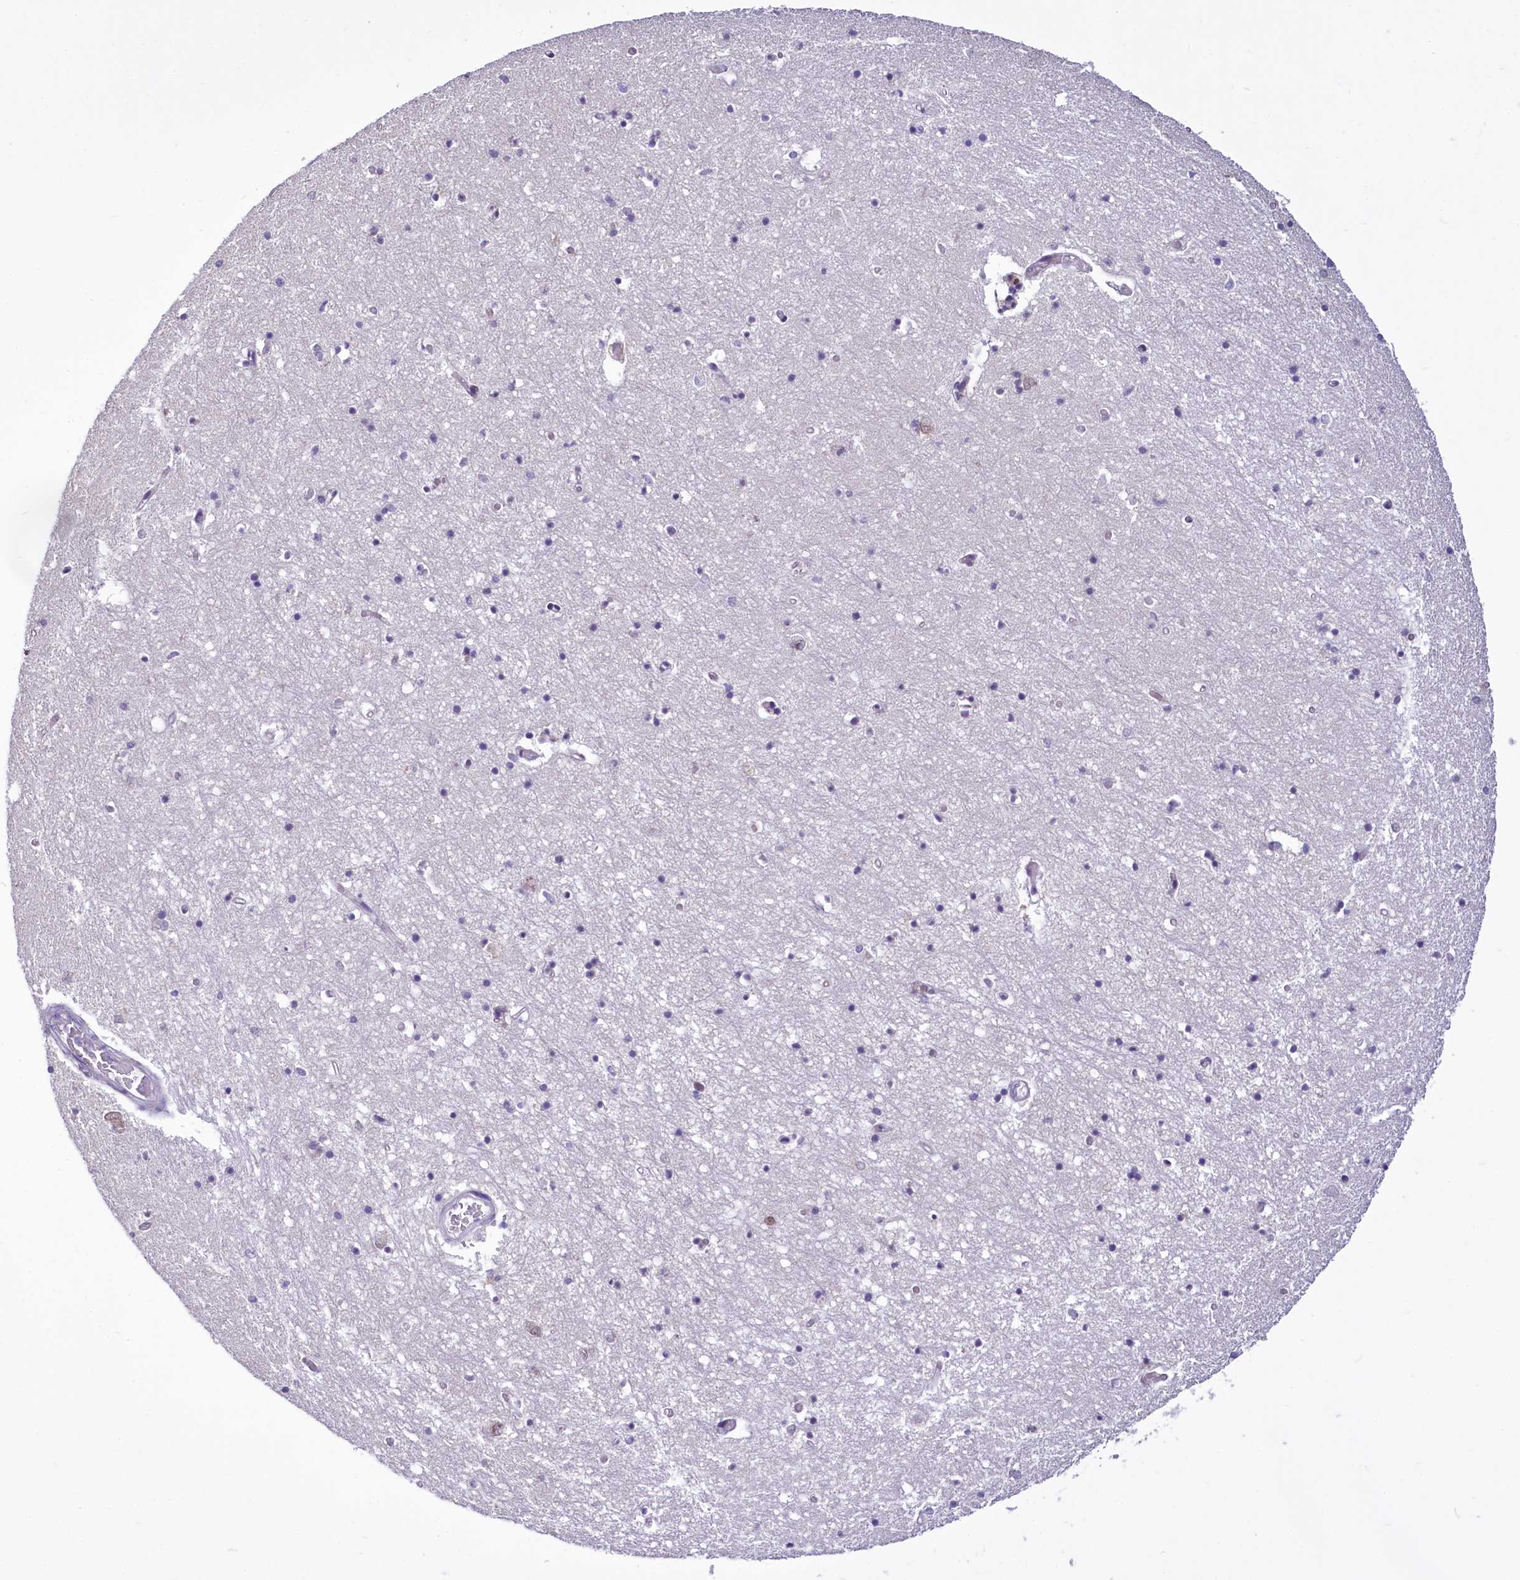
{"staining": {"intensity": "negative", "quantity": "none", "location": "none"}, "tissue": "hippocampus", "cell_type": "Glial cells", "image_type": "normal", "snomed": [{"axis": "morphology", "description": "Normal tissue, NOS"}, {"axis": "topography", "description": "Hippocampus"}], "caption": "Immunohistochemical staining of normal human hippocampus displays no significant positivity in glial cells.", "gene": "BANK1", "patient": {"sex": "male", "age": 70}}